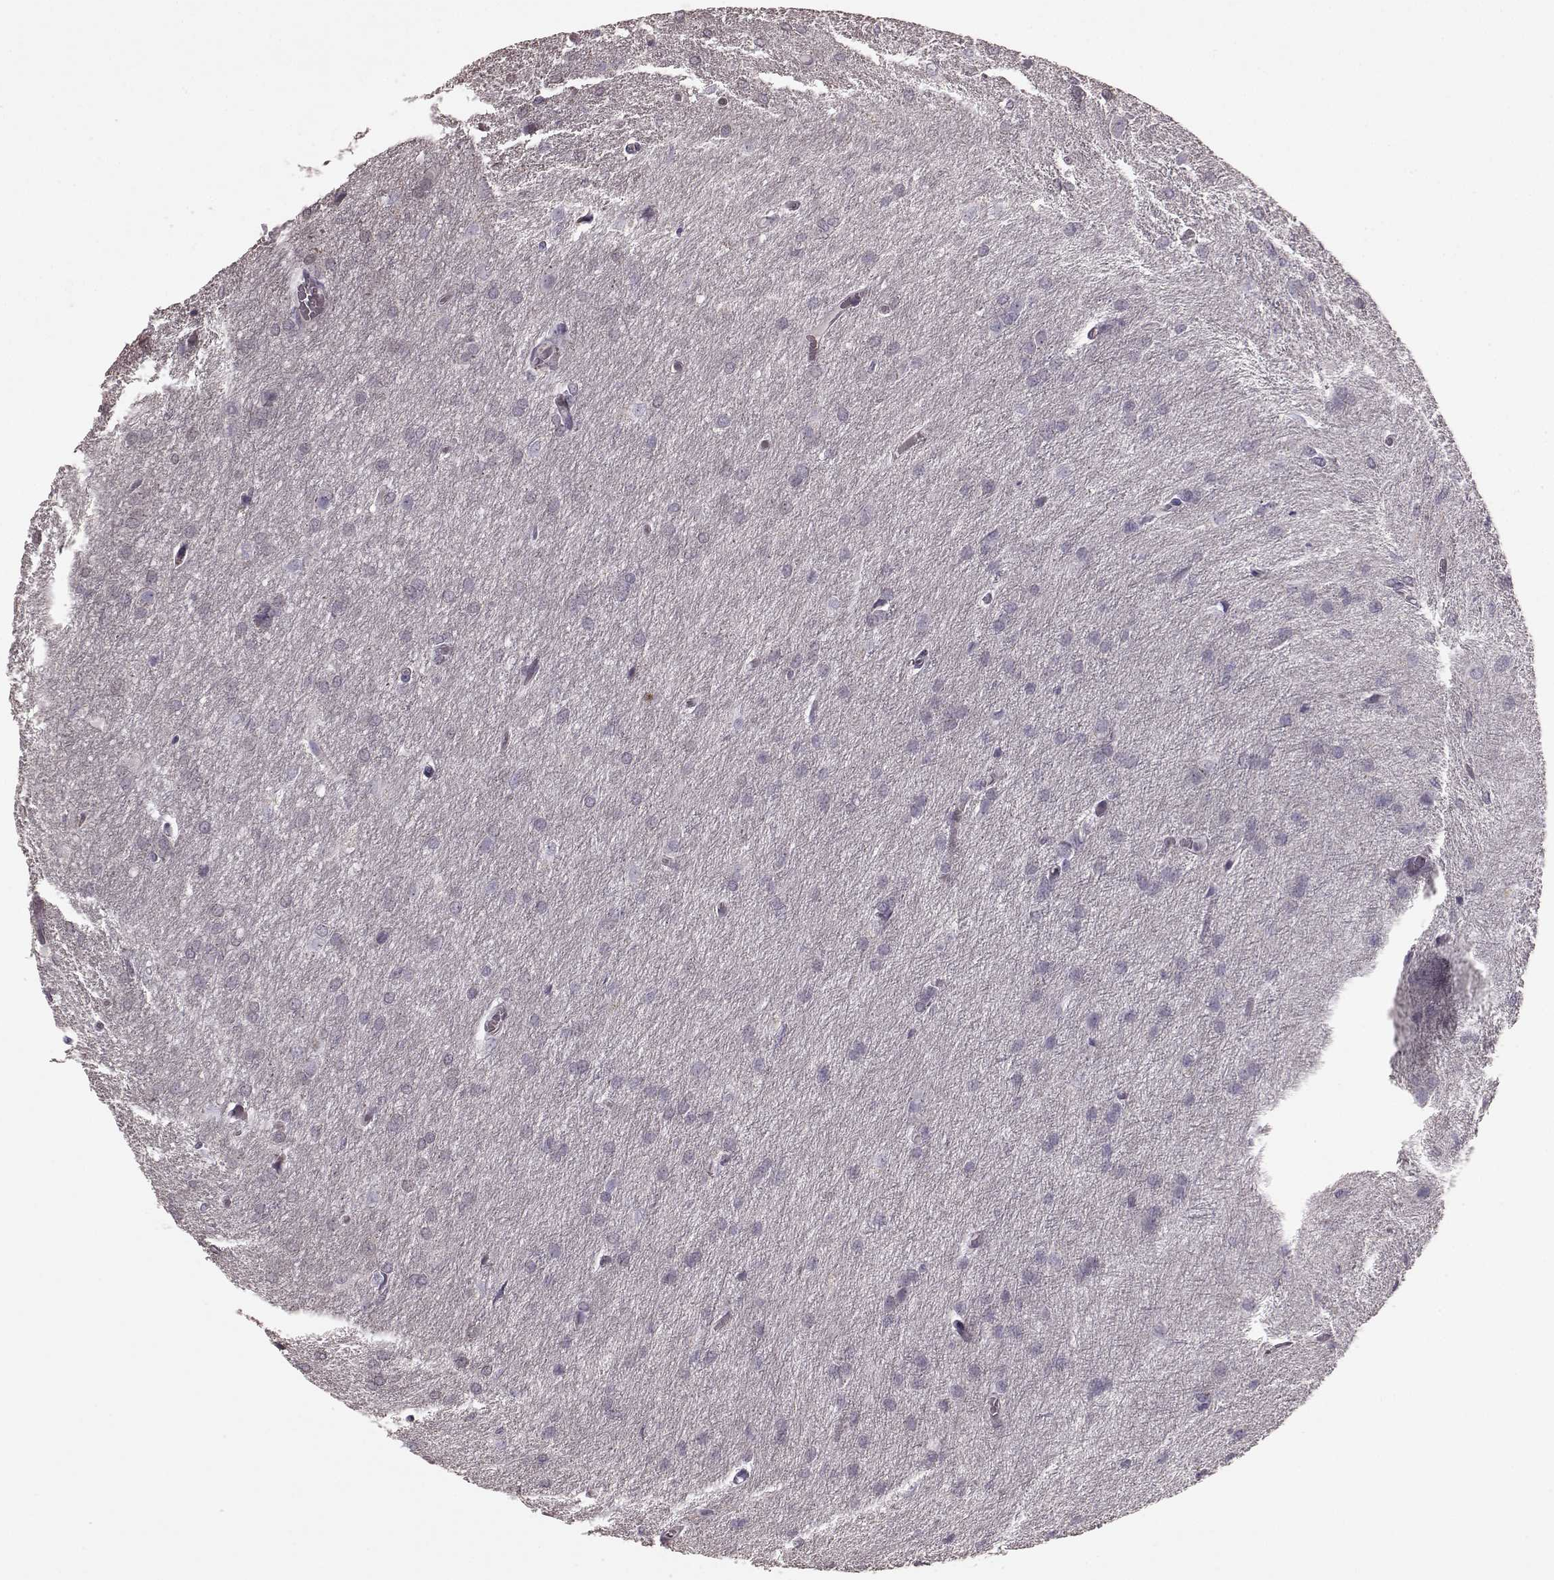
{"staining": {"intensity": "negative", "quantity": "none", "location": "none"}, "tissue": "glioma", "cell_type": "Tumor cells", "image_type": "cancer", "snomed": [{"axis": "morphology", "description": "Glioma, malignant, High grade"}, {"axis": "topography", "description": "Brain"}], "caption": "Immunohistochemistry (IHC) histopathology image of neoplastic tissue: human glioma stained with DAB (3,3'-diaminobenzidine) demonstrates no significant protein expression in tumor cells.", "gene": "PDCD1", "patient": {"sex": "male", "age": 68}}